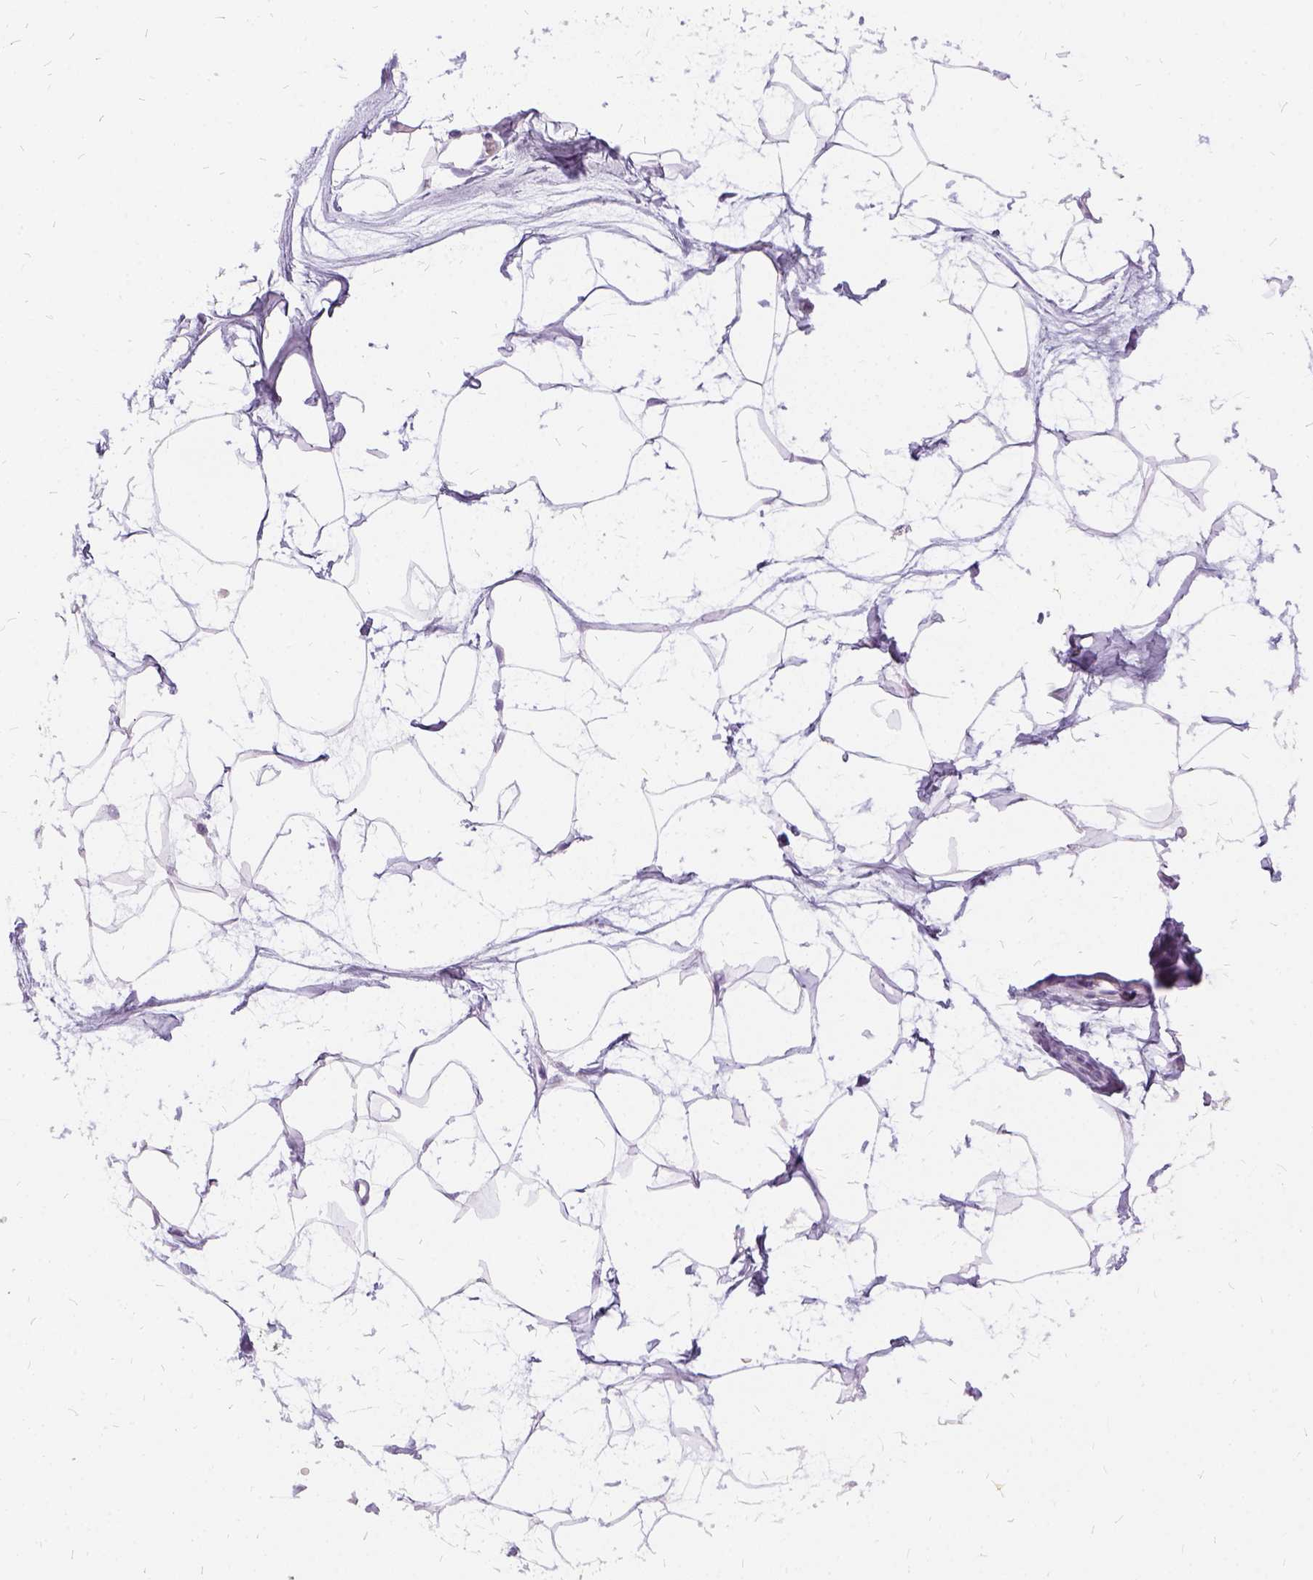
{"staining": {"intensity": "negative", "quantity": "none", "location": "none"}, "tissue": "breast", "cell_type": "Adipocytes", "image_type": "normal", "snomed": [{"axis": "morphology", "description": "Normal tissue, NOS"}, {"axis": "topography", "description": "Breast"}], "caption": "This is an immunohistochemistry (IHC) micrograph of unremarkable breast. There is no expression in adipocytes.", "gene": "FDX1", "patient": {"sex": "female", "age": 45}}